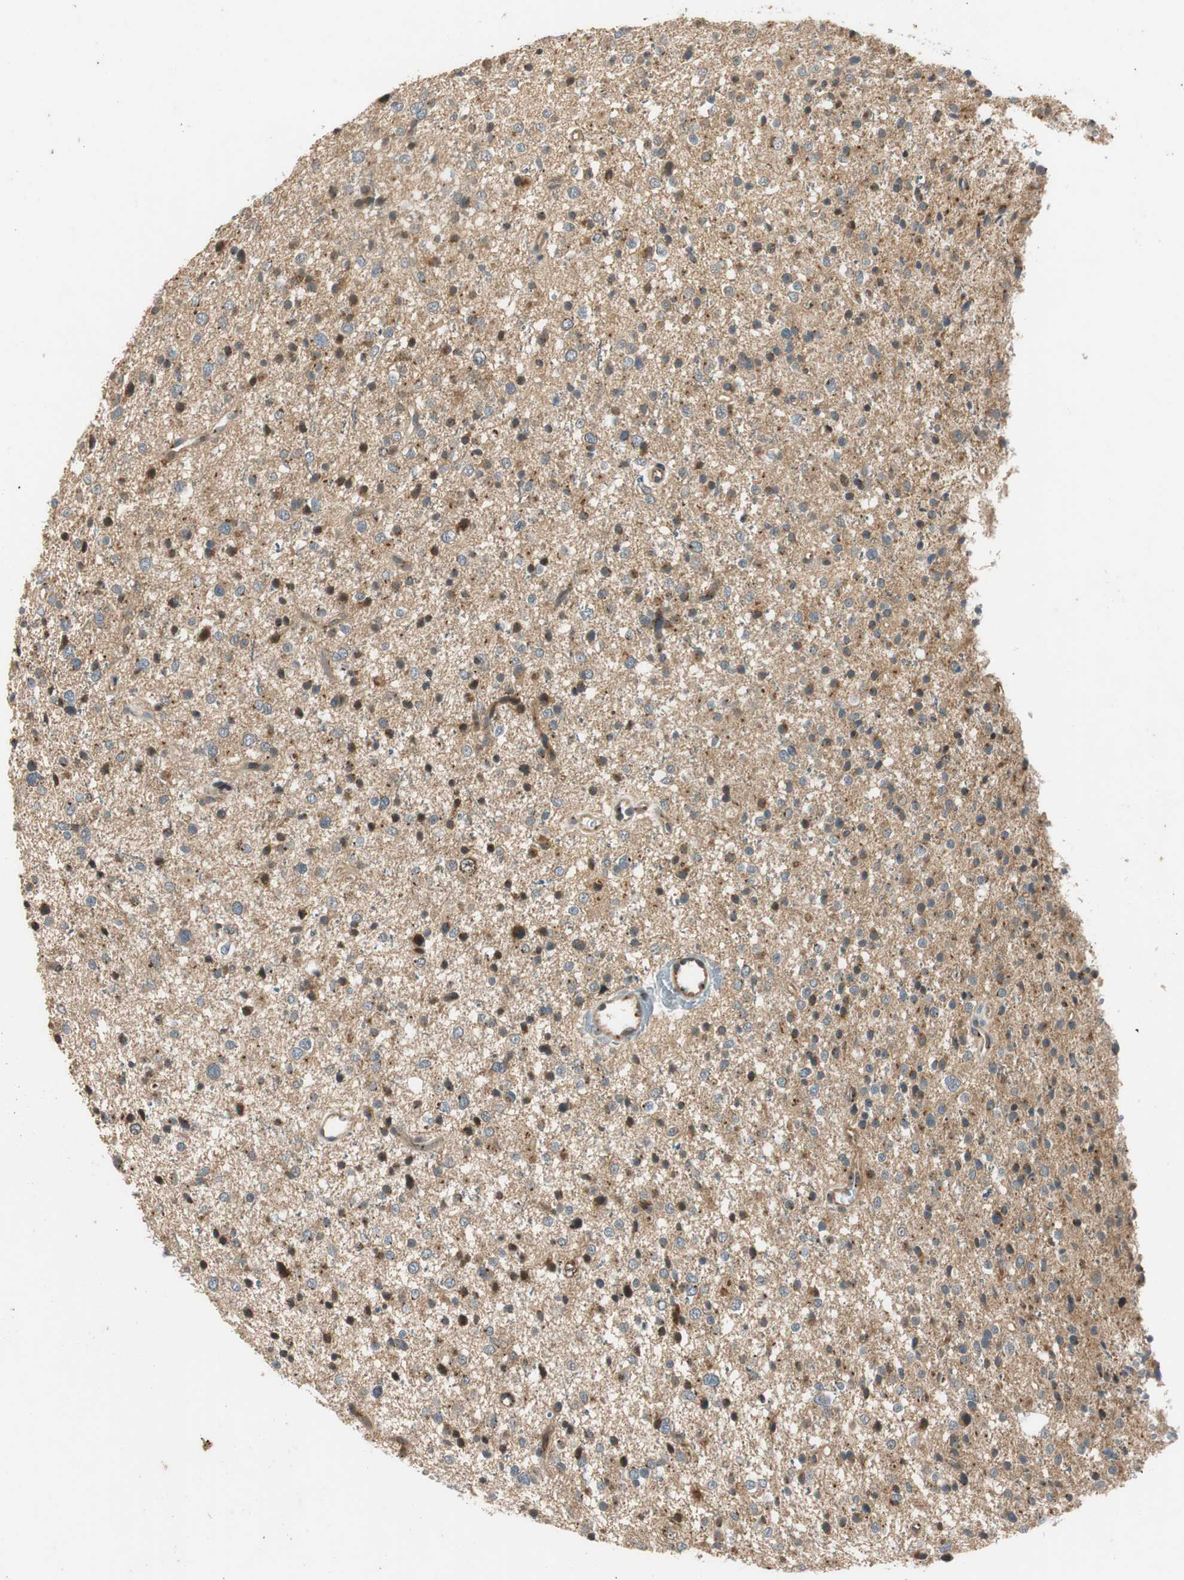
{"staining": {"intensity": "weak", "quantity": "<25%", "location": "cytoplasmic/membranous"}, "tissue": "glioma", "cell_type": "Tumor cells", "image_type": "cancer", "snomed": [{"axis": "morphology", "description": "Glioma, malignant, Low grade"}, {"axis": "topography", "description": "Brain"}], "caption": "This histopathology image is of glioma stained with immunohistochemistry (IHC) to label a protein in brown with the nuclei are counter-stained blue. There is no positivity in tumor cells.", "gene": "NEO1", "patient": {"sex": "female", "age": 37}}